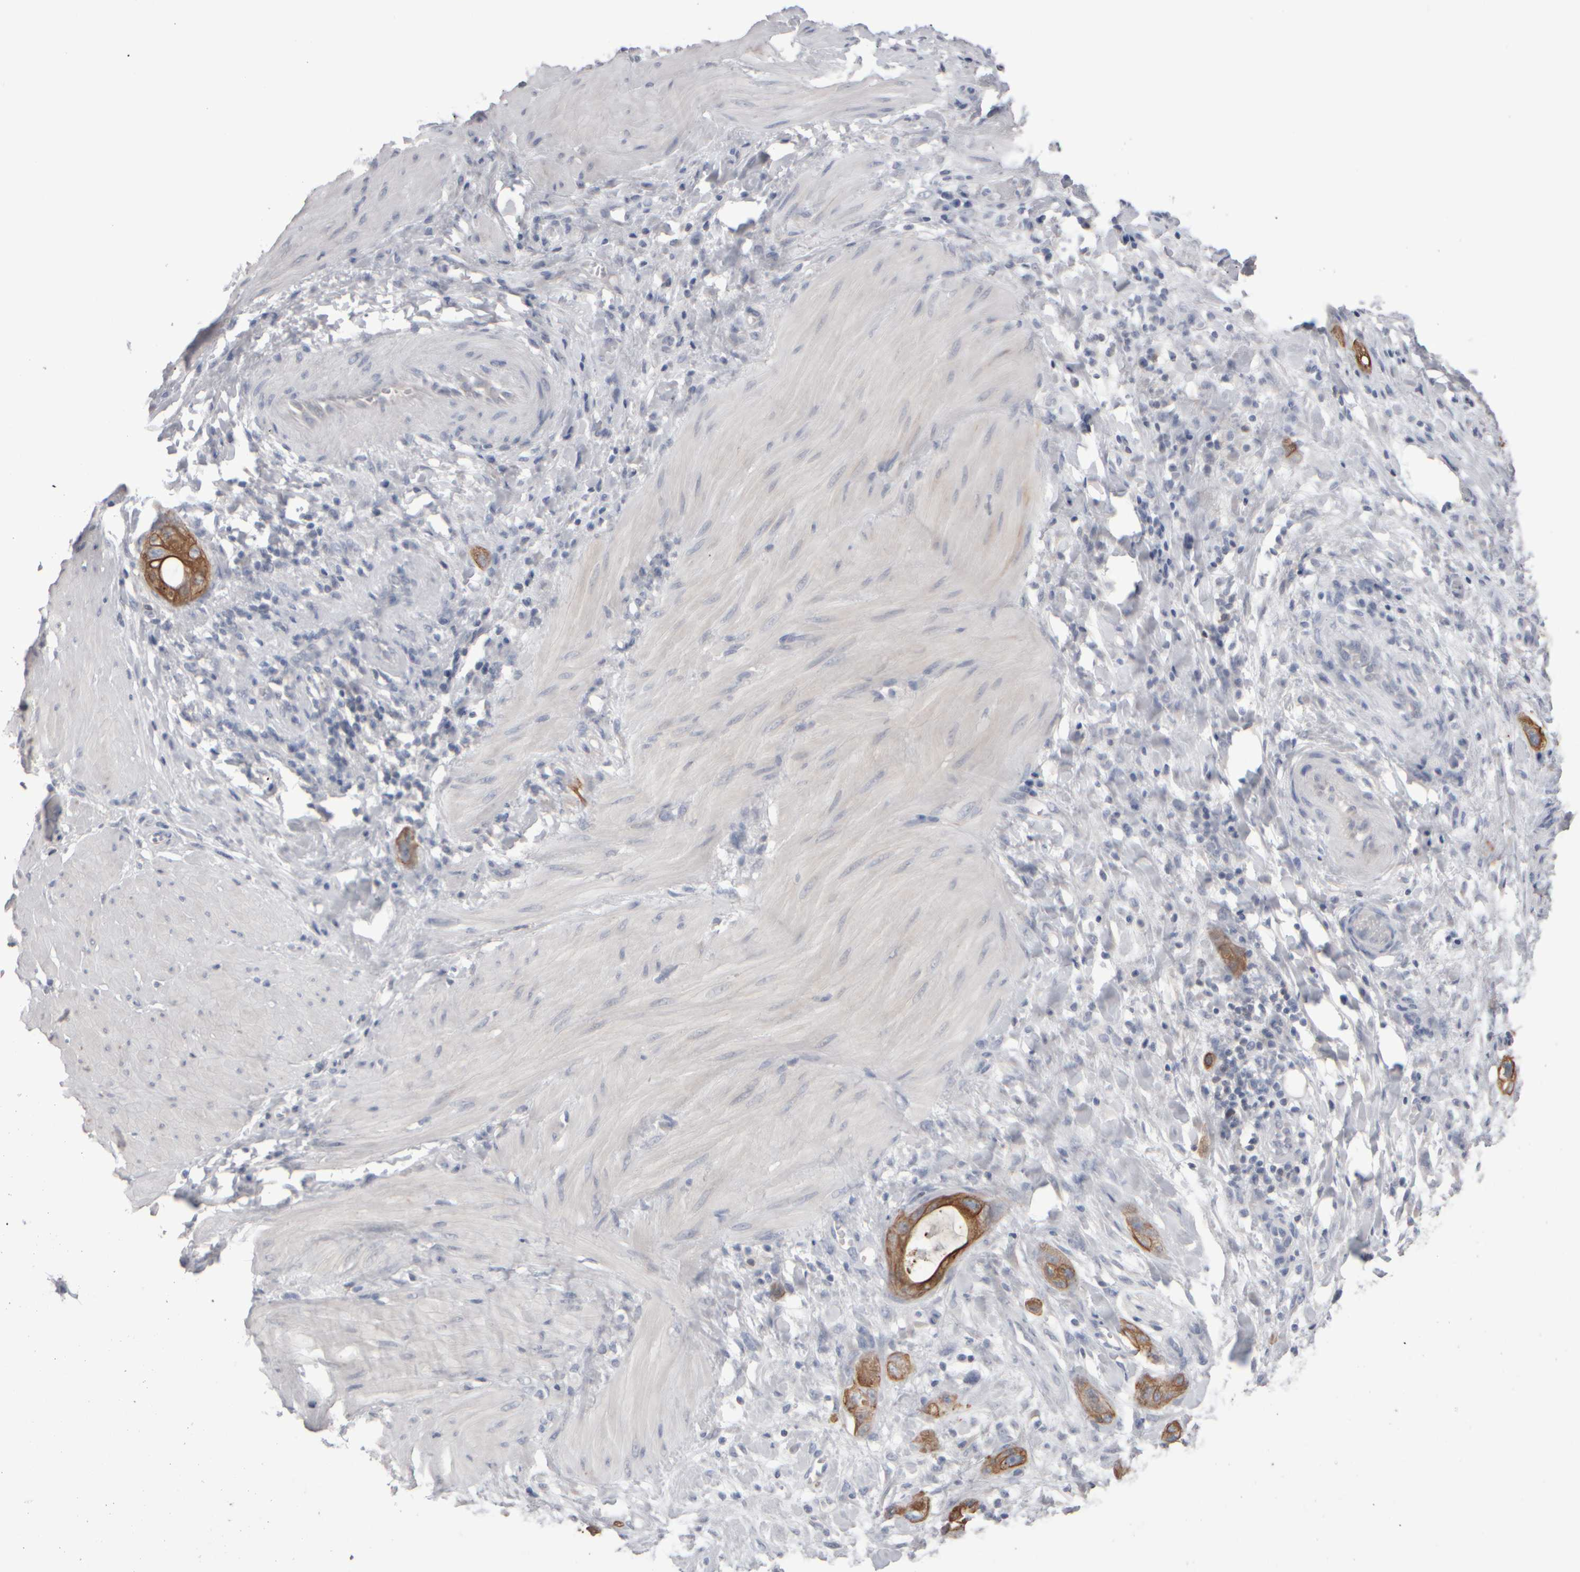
{"staining": {"intensity": "moderate", "quantity": ">75%", "location": "cytoplasmic/membranous"}, "tissue": "stomach cancer", "cell_type": "Tumor cells", "image_type": "cancer", "snomed": [{"axis": "morphology", "description": "Adenocarcinoma, NOS"}, {"axis": "topography", "description": "Stomach"}, {"axis": "topography", "description": "Stomach, lower"}], "caption": "Immunohistochemical staining of human adenocarcinoma (stomach) reveals medium levels of moderate cytoplasmic/membranous expression in approximately >75% of tumor cells. (Stains: DAB (3,3'-diaminobenzidine) in brown, nuclei in blue, Microscopy: brightfield microscopy at high magnification).", "gene": "EPHX2", "patient": {"sex": "female", "age": 48}}